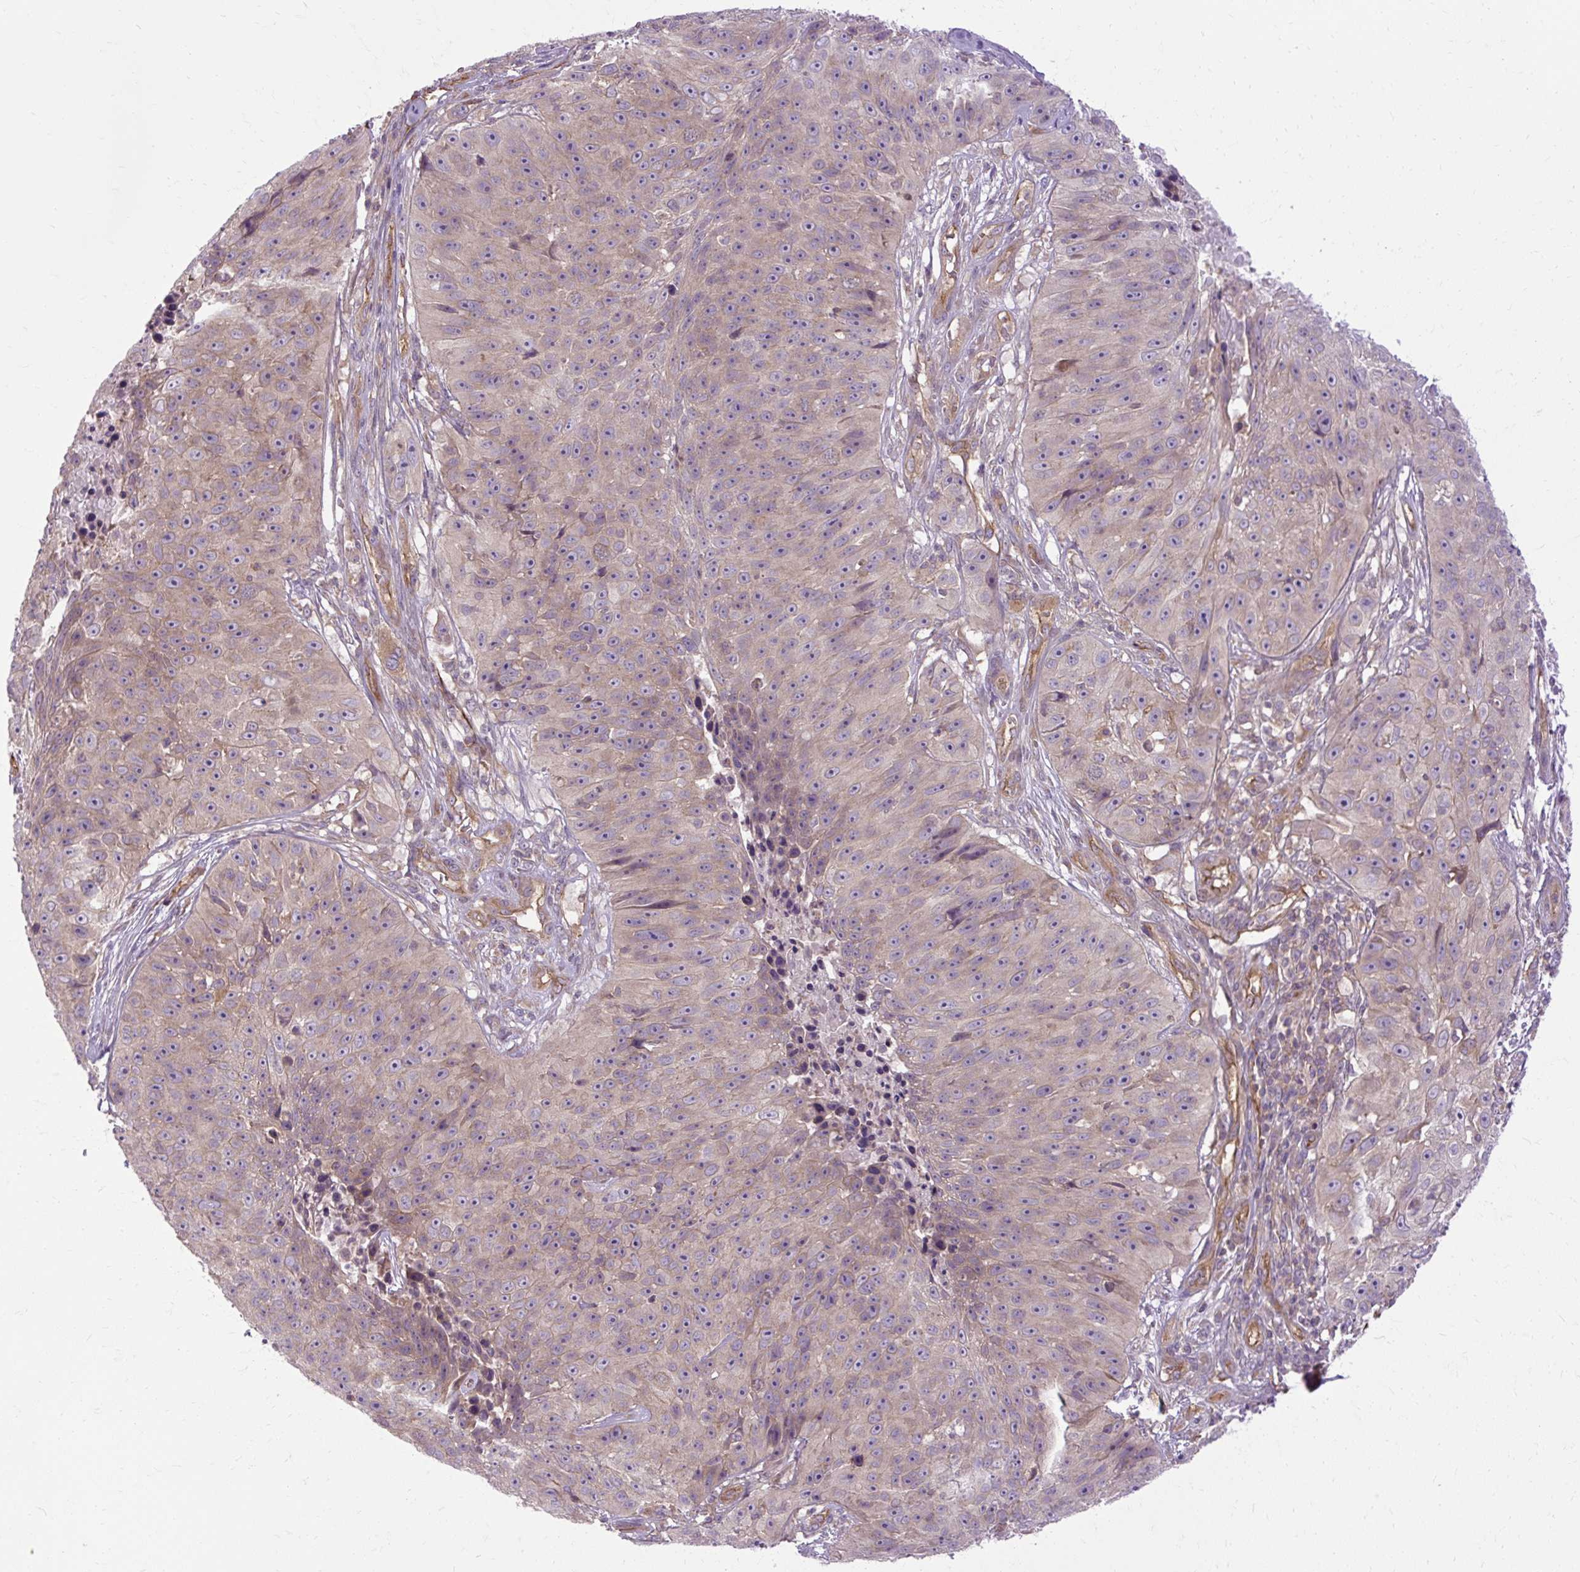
{"staining": {"intensity": "negative", "quantity": "none", "location": "none"}, "tissue": "skin cancer", "cell_type": "Tumor cells", "image_type": "cancer", "snomed": [{"axis": "morphology", "description": "Squamous cell carcinoma, NOS"}, {"axis": "topography", "description": "Skin"}], "caption": "The IHC histopathology image has no significant expression in tumor cells of skin cancer (squamous cell carcinoma) tissue.", "gene": "CCDC93", "patient": {"sex": "female", "age": 87}}